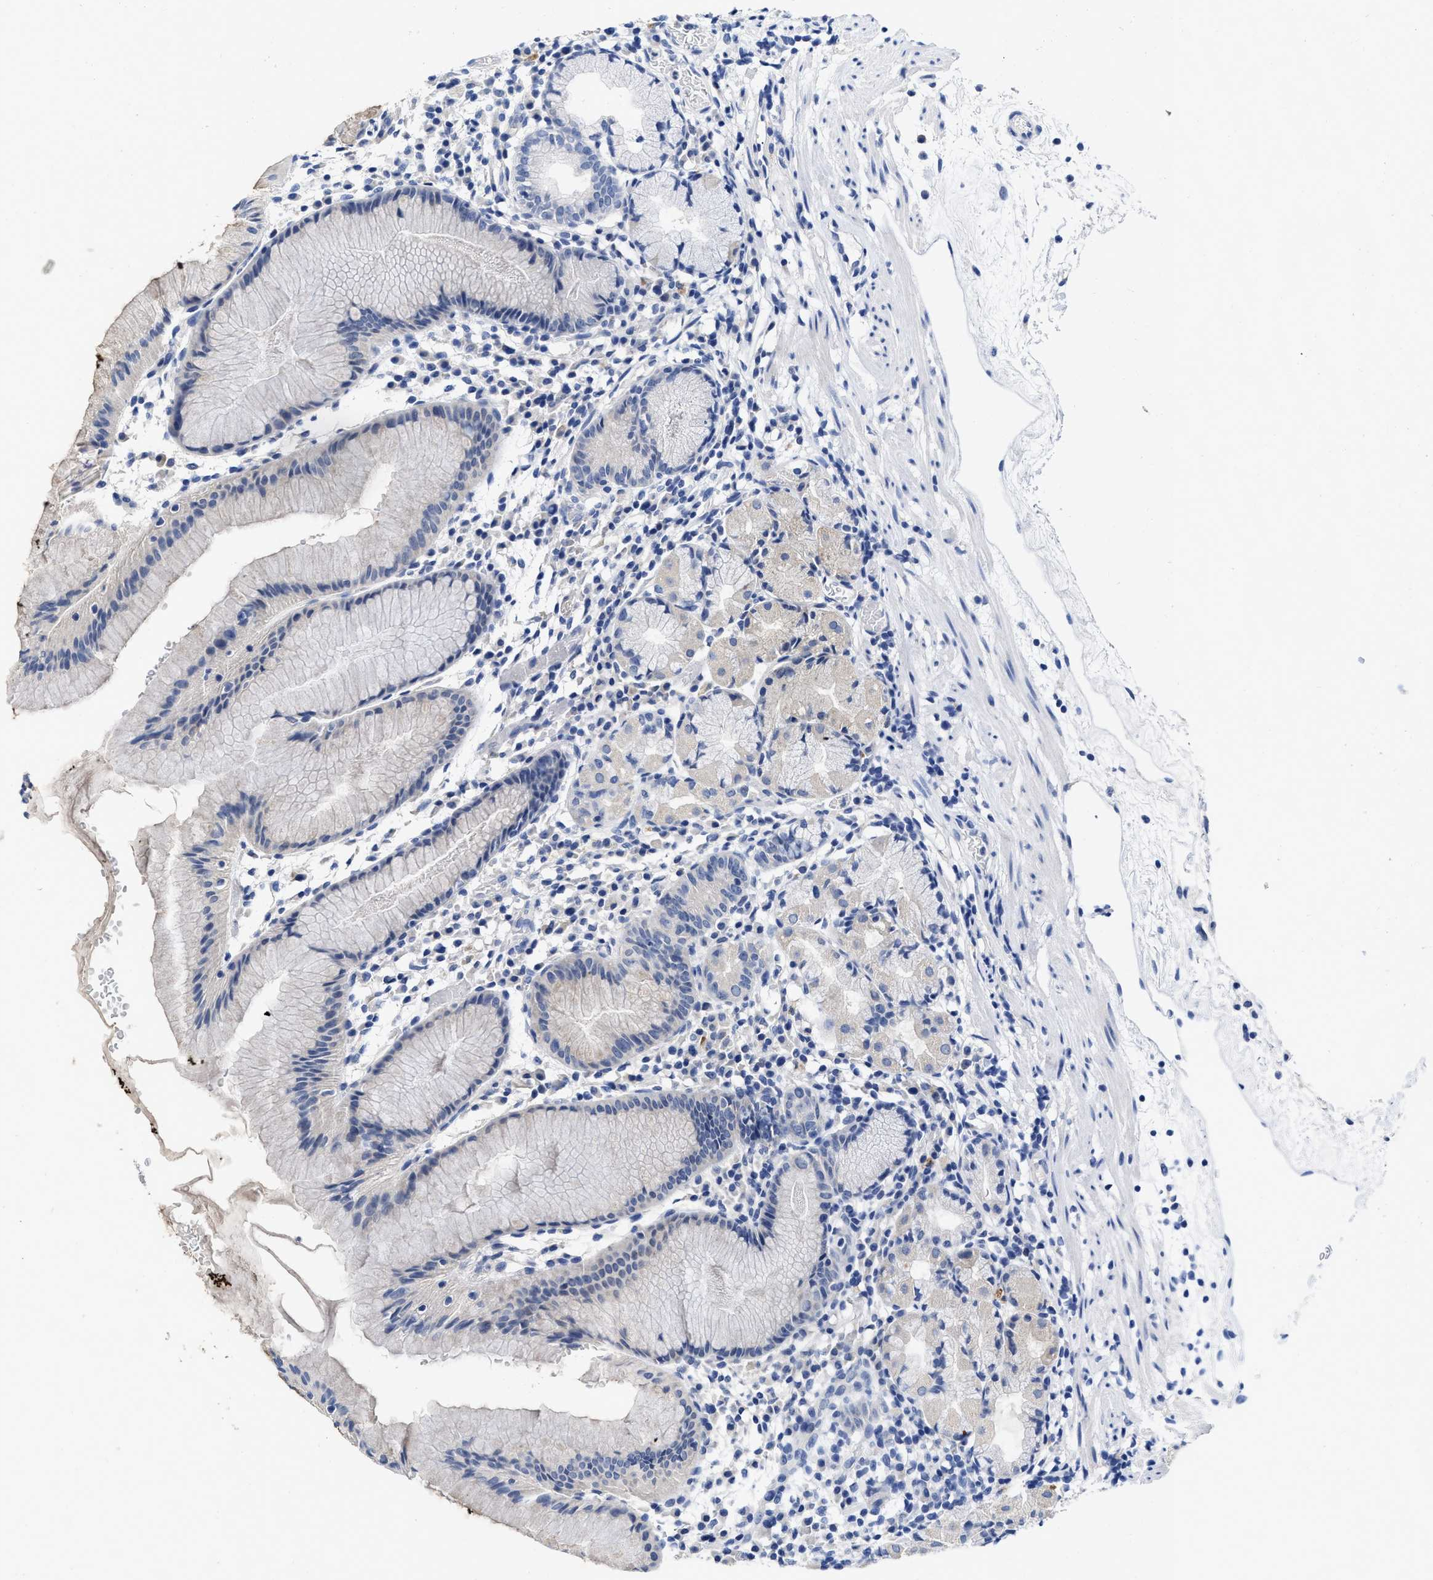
{"staining": {"intensity": "strong", "quantity": "<25%", "location": "cytoplasmic/membranous"}, "tissue": "stomach", "cell_type": "Glandular cells", "image_type": "normal", "snomed": [{"axis": "morphology", "description": "Normal tissue, NOS"}, {"axis": "topography", "description": "Stomach"}, {"axis": "topography", "description": "Stomach, lower"}], "caption": "Human stomach stained for a protein (brown) reveals strong cytoplasmic/membranous positive staining in about <25% of glandular cells.", "gene": "PYY", "patient": {"sex": "female", "age": 75}}